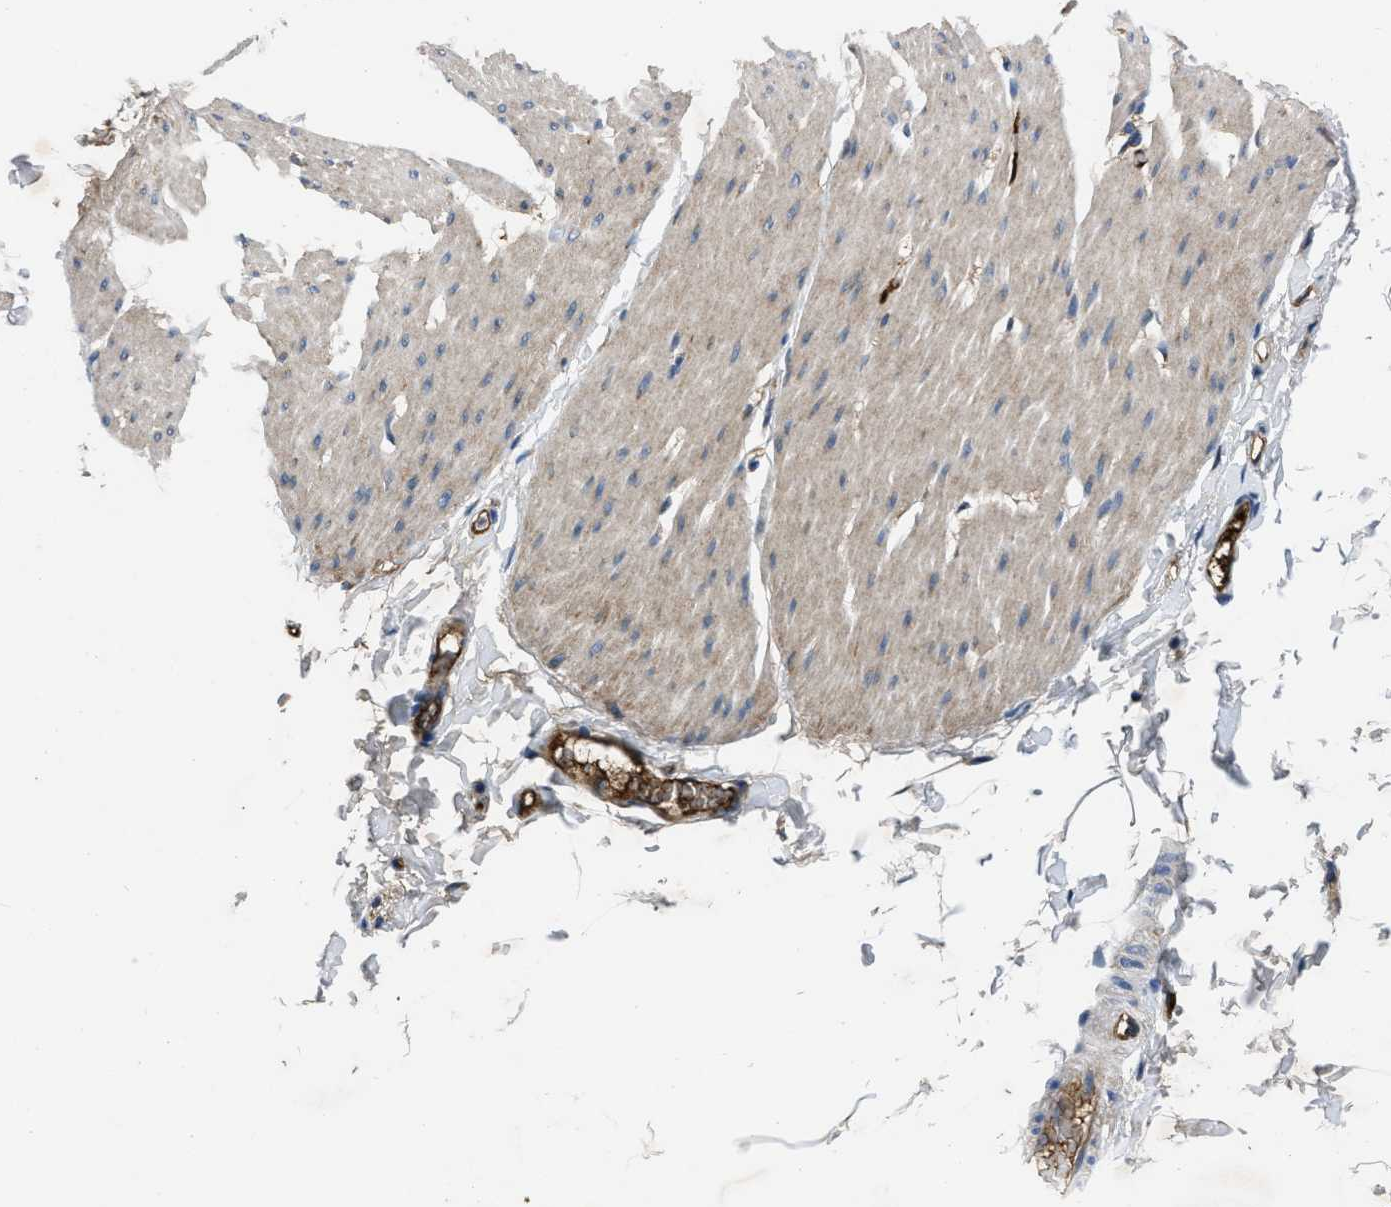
{"staining": {"intensity": "negative", "quantity": "none", "location": "none"}, "tissue": "smooth muscle", "cell_type": "Smooth muscle cells", "image_type": "normal", "snomed": [{"axis": "morphology", "description": "Normal tissue, NOS"}, {"axis": "topography", "description": "Smooth muscle"}, {"axis": "topography", "description": "Colon"}], "caption": "Photomicrograph shows no protein staining in smooth muscle cells of benign smooth muscle.", "gene": "ERC1", "patient": {"sex": "male", "age": 67}}